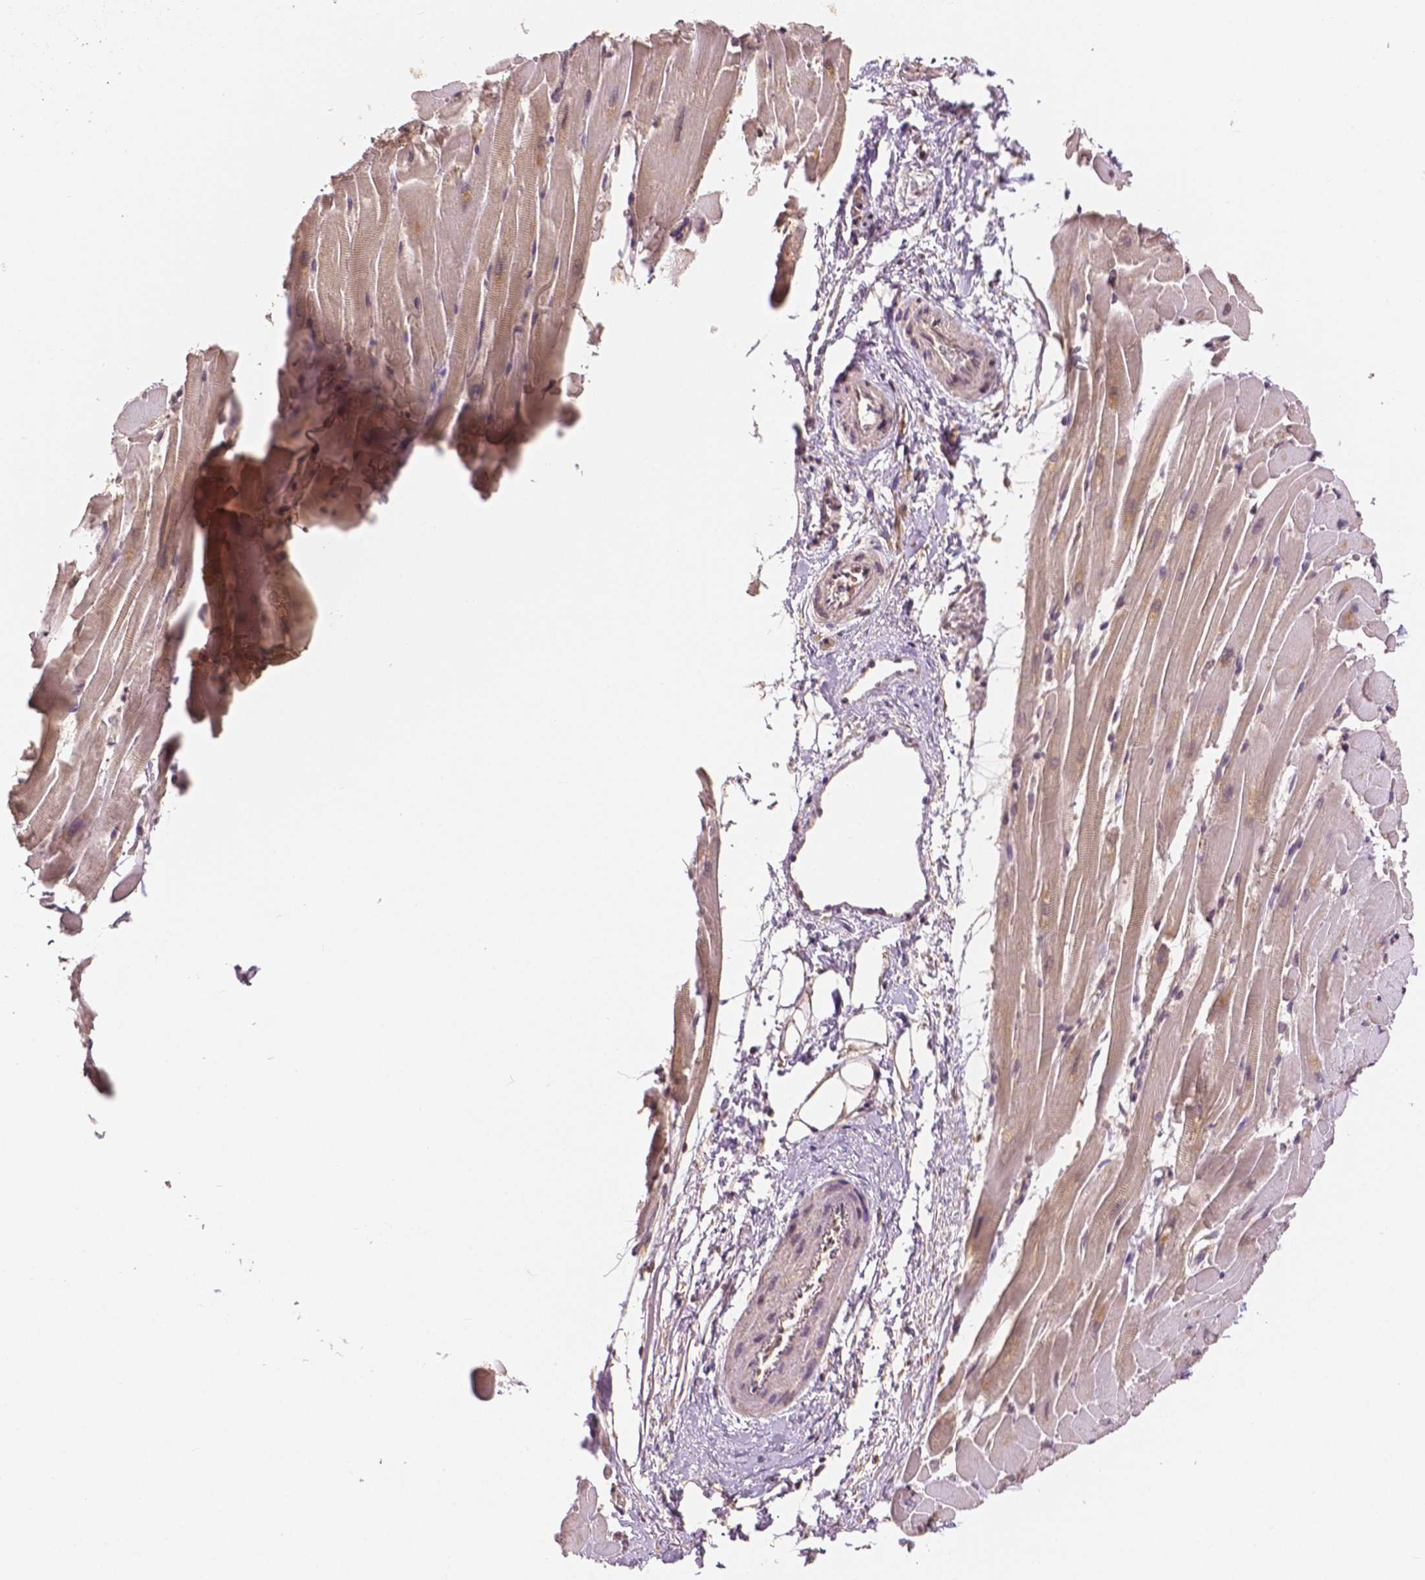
{"staining": {"intensity": "weak", "quantity": "<25%", "location": "cytoplasmic/membranous,nuclear"}, "tissue": "heart muscle", "cell_type": "Cardiomyocytes", "image_type": "normal", "snomed": [{"axis": "morphology", "description": "Normal tissue, NOS"}, {"axis": "topography", "description": "Heart"}], "caption": "High power microscopy photomicrograph of an immunohistochemistry image of unremarkable heart muscle, revealing no significant expression in cardiomyocytes.", "gene": "MAP1LC3B", "patient": {"sex": "male", "age": 37}}